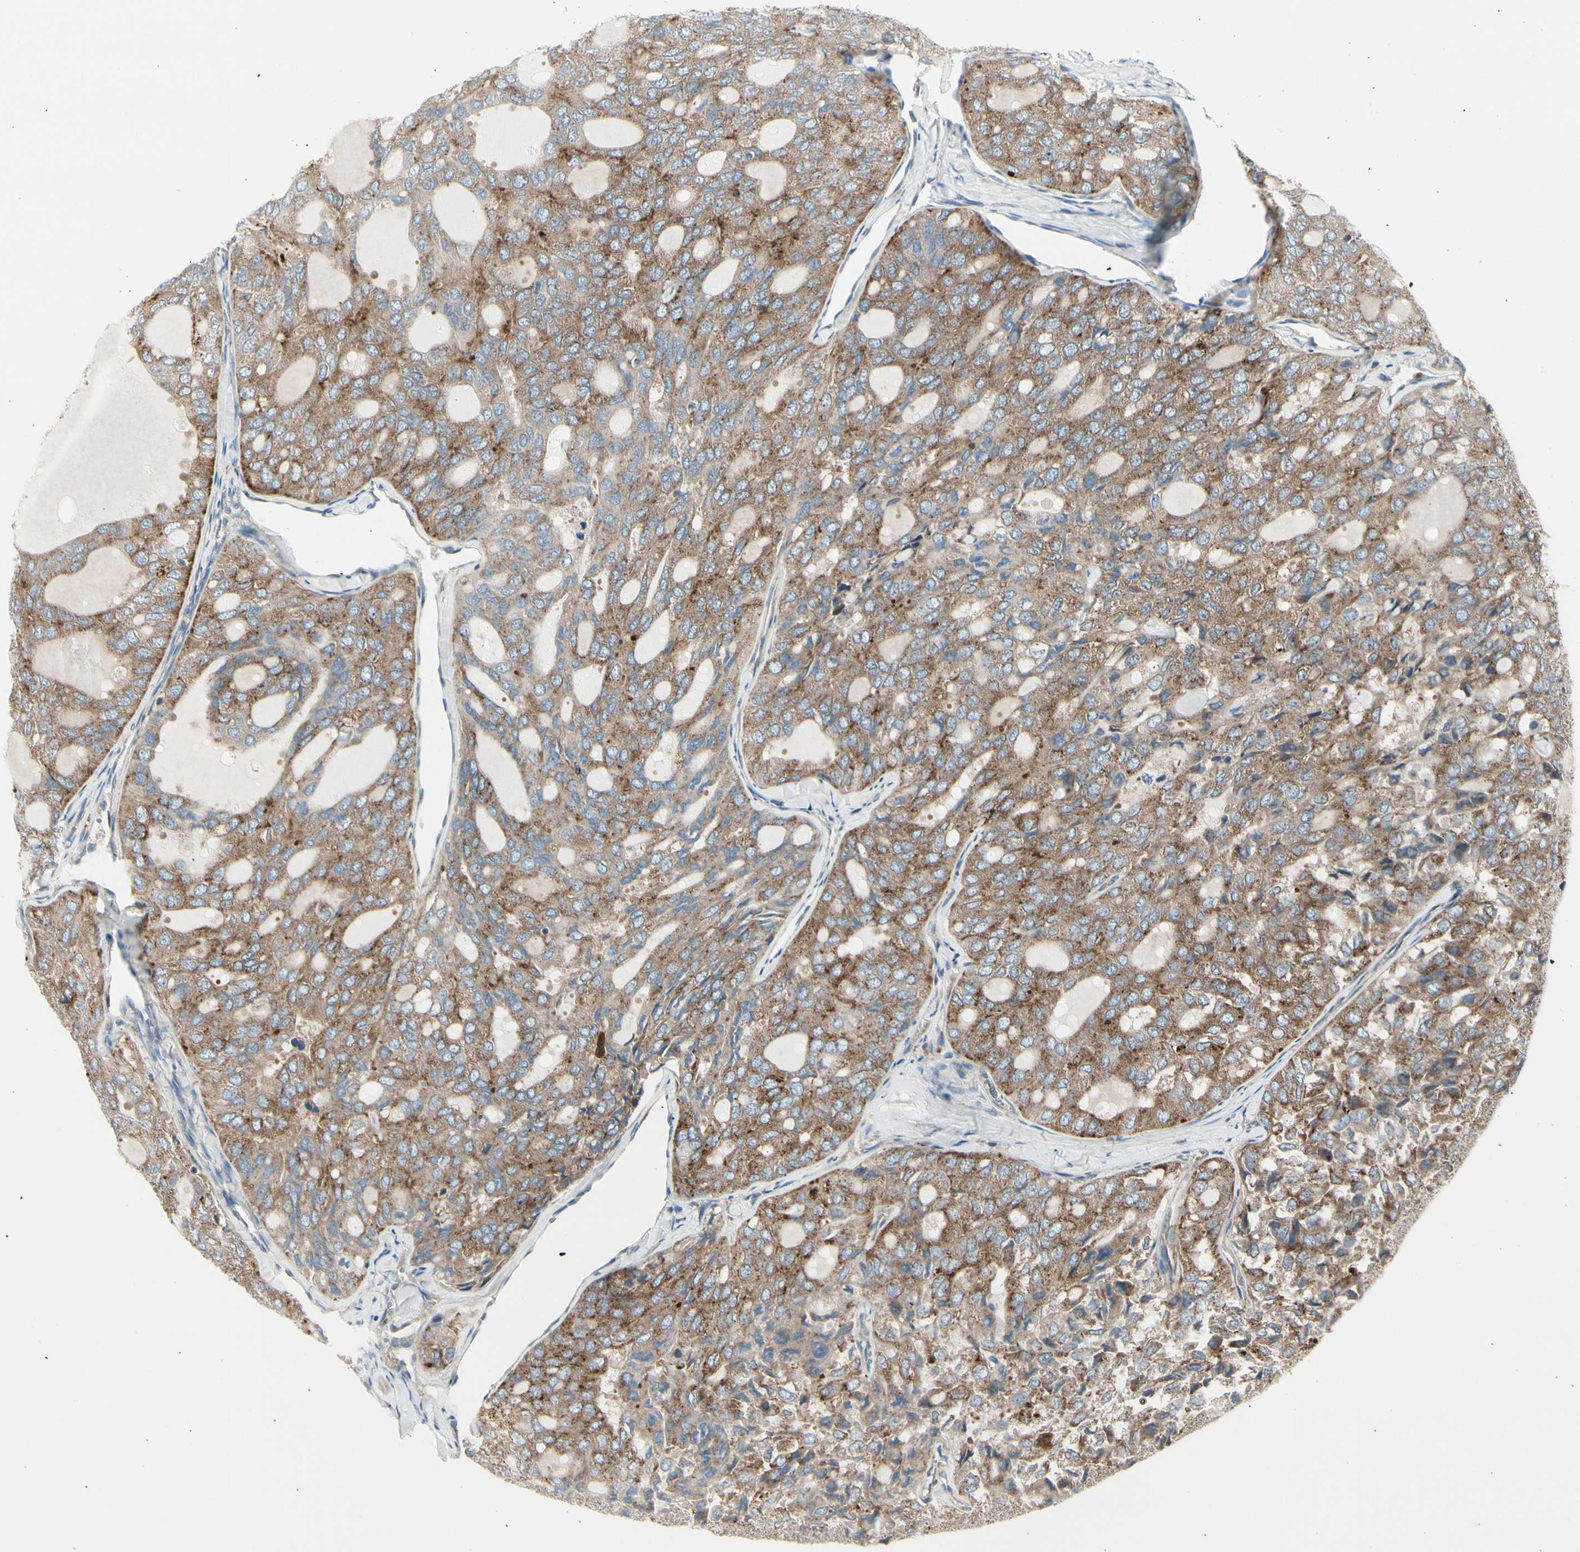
{"staining": {"intensity": "moderate", "quantity": ">75%", "location": "cytoplasmic/membranous"}, "tissue": "thyroid cancer", "cell_type": "Tumor cells", "image_type": "cancer", "snomed": [{"axis": "morphology", "description": "Follicular adenoma carcinoma, NOS"}, {"axis": "topography", "description": "Thyroid gland"}], "caption": "Thyroid cancer tissue exhibits moderate cytoplasmic/membranous expression in about >75% of tumor cells", "gene": "ATP6V1B2", "patient": {"sex": "male", "age": 75}}